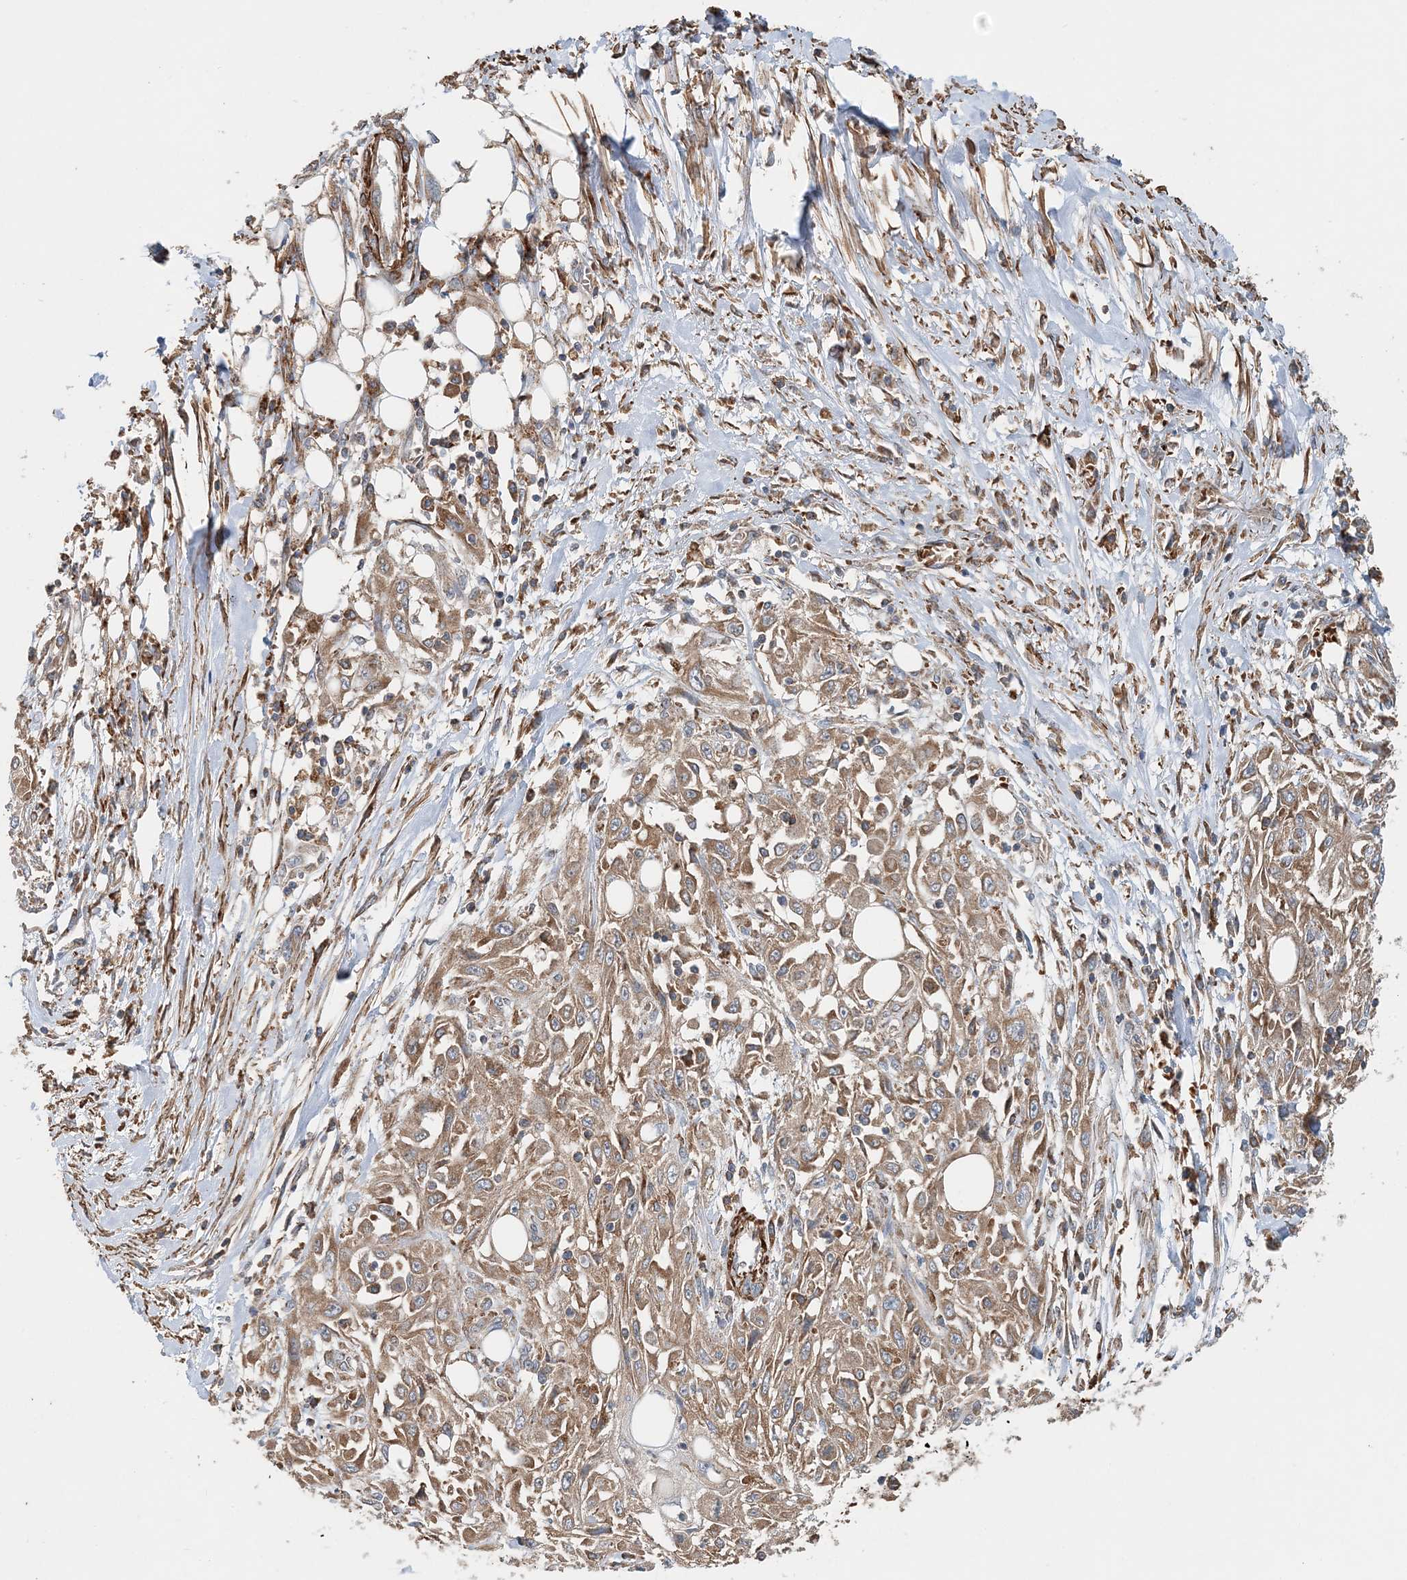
{"staining": {"intensity": "moderate", "quantity": ">75%", "location": "cytoplasmic/membranous"}, "tissue": "skin cancer", "cell_type": "Tumor cells", "image_type": "cancer", "snomed": [{"axis": "morphology", "description": "Squamous cell carcinoma, NOS"}, {"axis": "morphology", "description": "Squamous cell carcinoma, metastatic, NOS"}, {"axis": "topography", "description": "Skin"}, {"axis": "topography", "description": "Lymph node"}], "caption": "IHC (DAB) staining of human skin cancer reveals moderate cytoplasmic/membranous protein staining in about >75% of tumor cells. The staining was performed using DAB, with brown indicating positive protein expression. Nuclei are stained blue with hematoxylin.", "gene": "TTI1", "patient": {"sex": "male", "age": 75}}